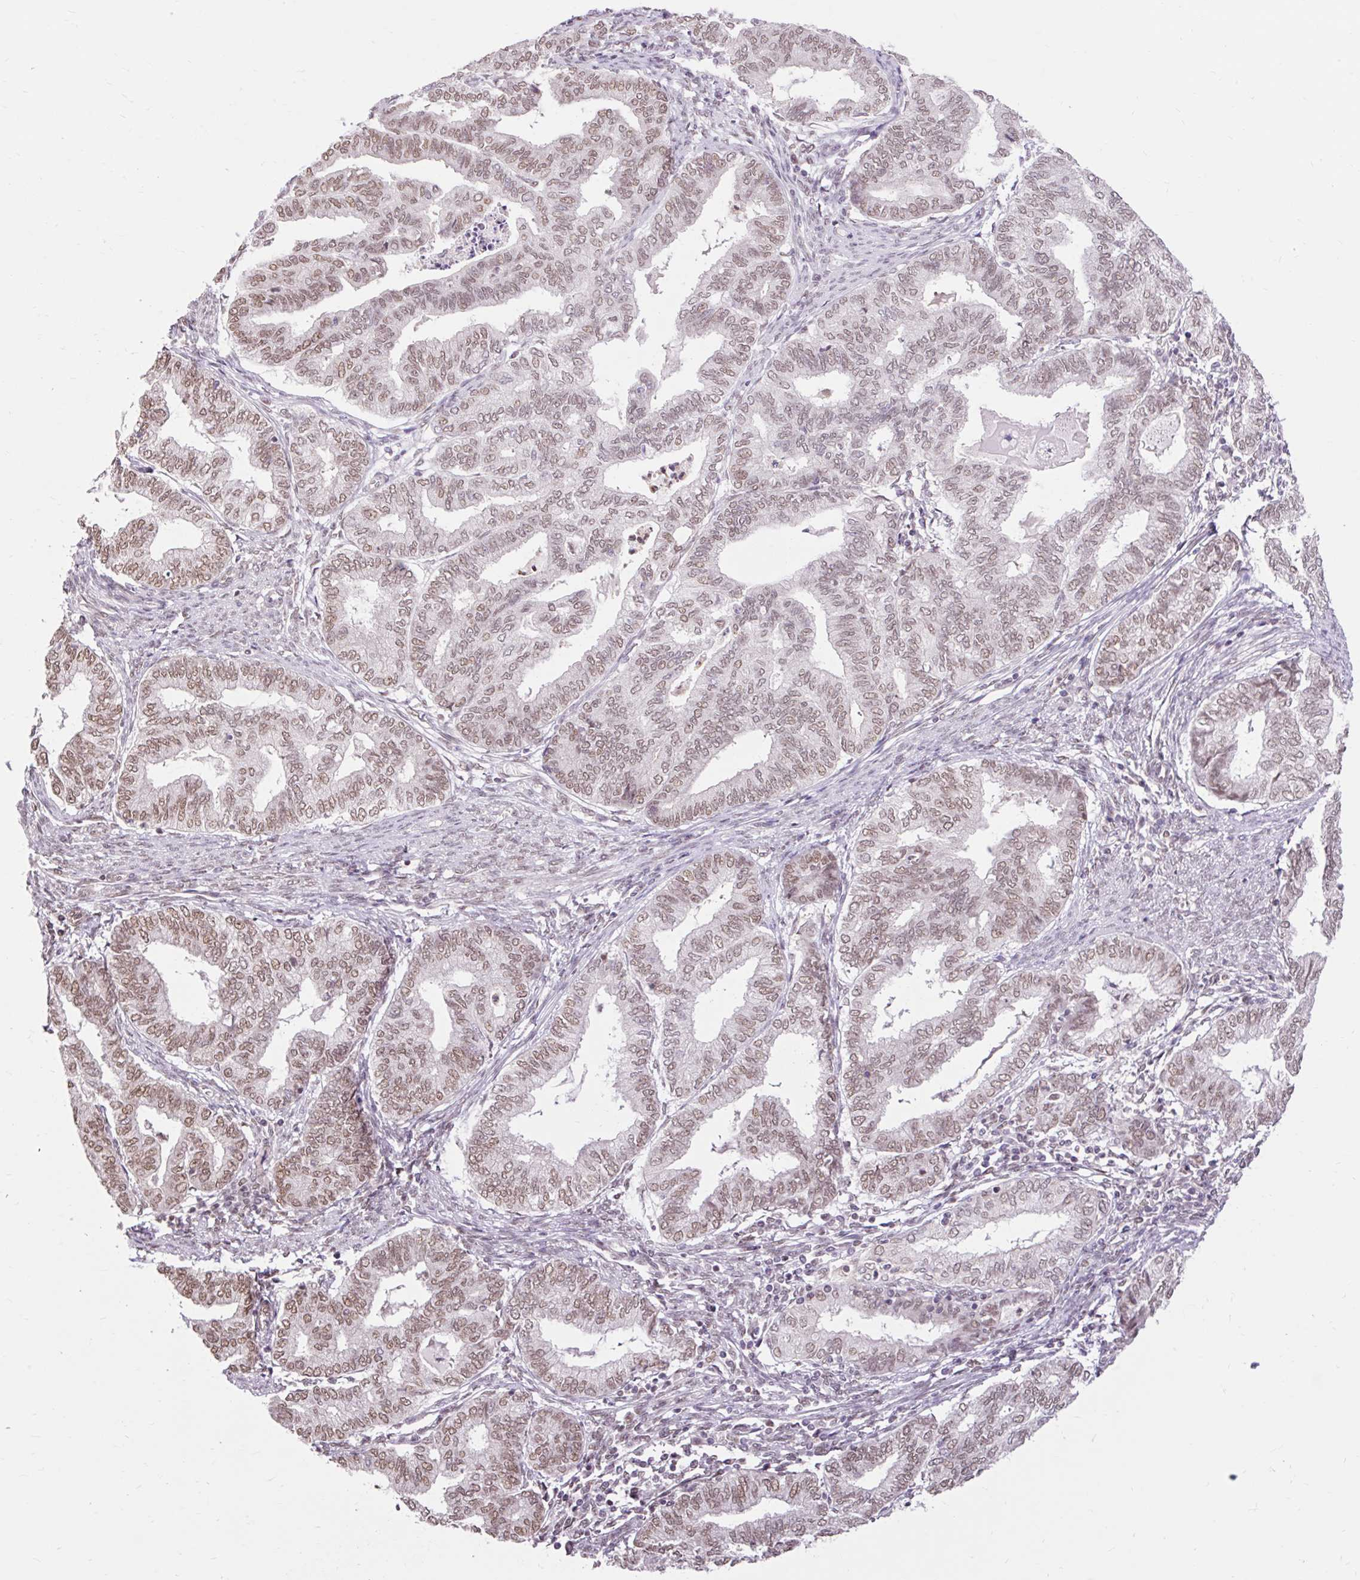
{"staining": {"intensity": "moderate", "quantity": ">75%", "location": "nuclear"}, "tissue": "endometrial cancer", "cell_type": "Tumor cells", "image_type": "cancer", "snomed": [{"axis": "morphology", "description": "Adenocarcinoma, NOS"}, {"axis": "topography", "description": "Endometrium"}], "caption": "Immunohistochemistry histopathology image of neoplastic tissue: human adenocarcinoma (endometrial) stained using IHC exhibits medium levels of moderate protein expression localized specifically in the nuclear of tumor cells, appearing as a nuclear brown color.", "gene": "NPIPB12", "patient": {"sex": "female", "age": 79}}